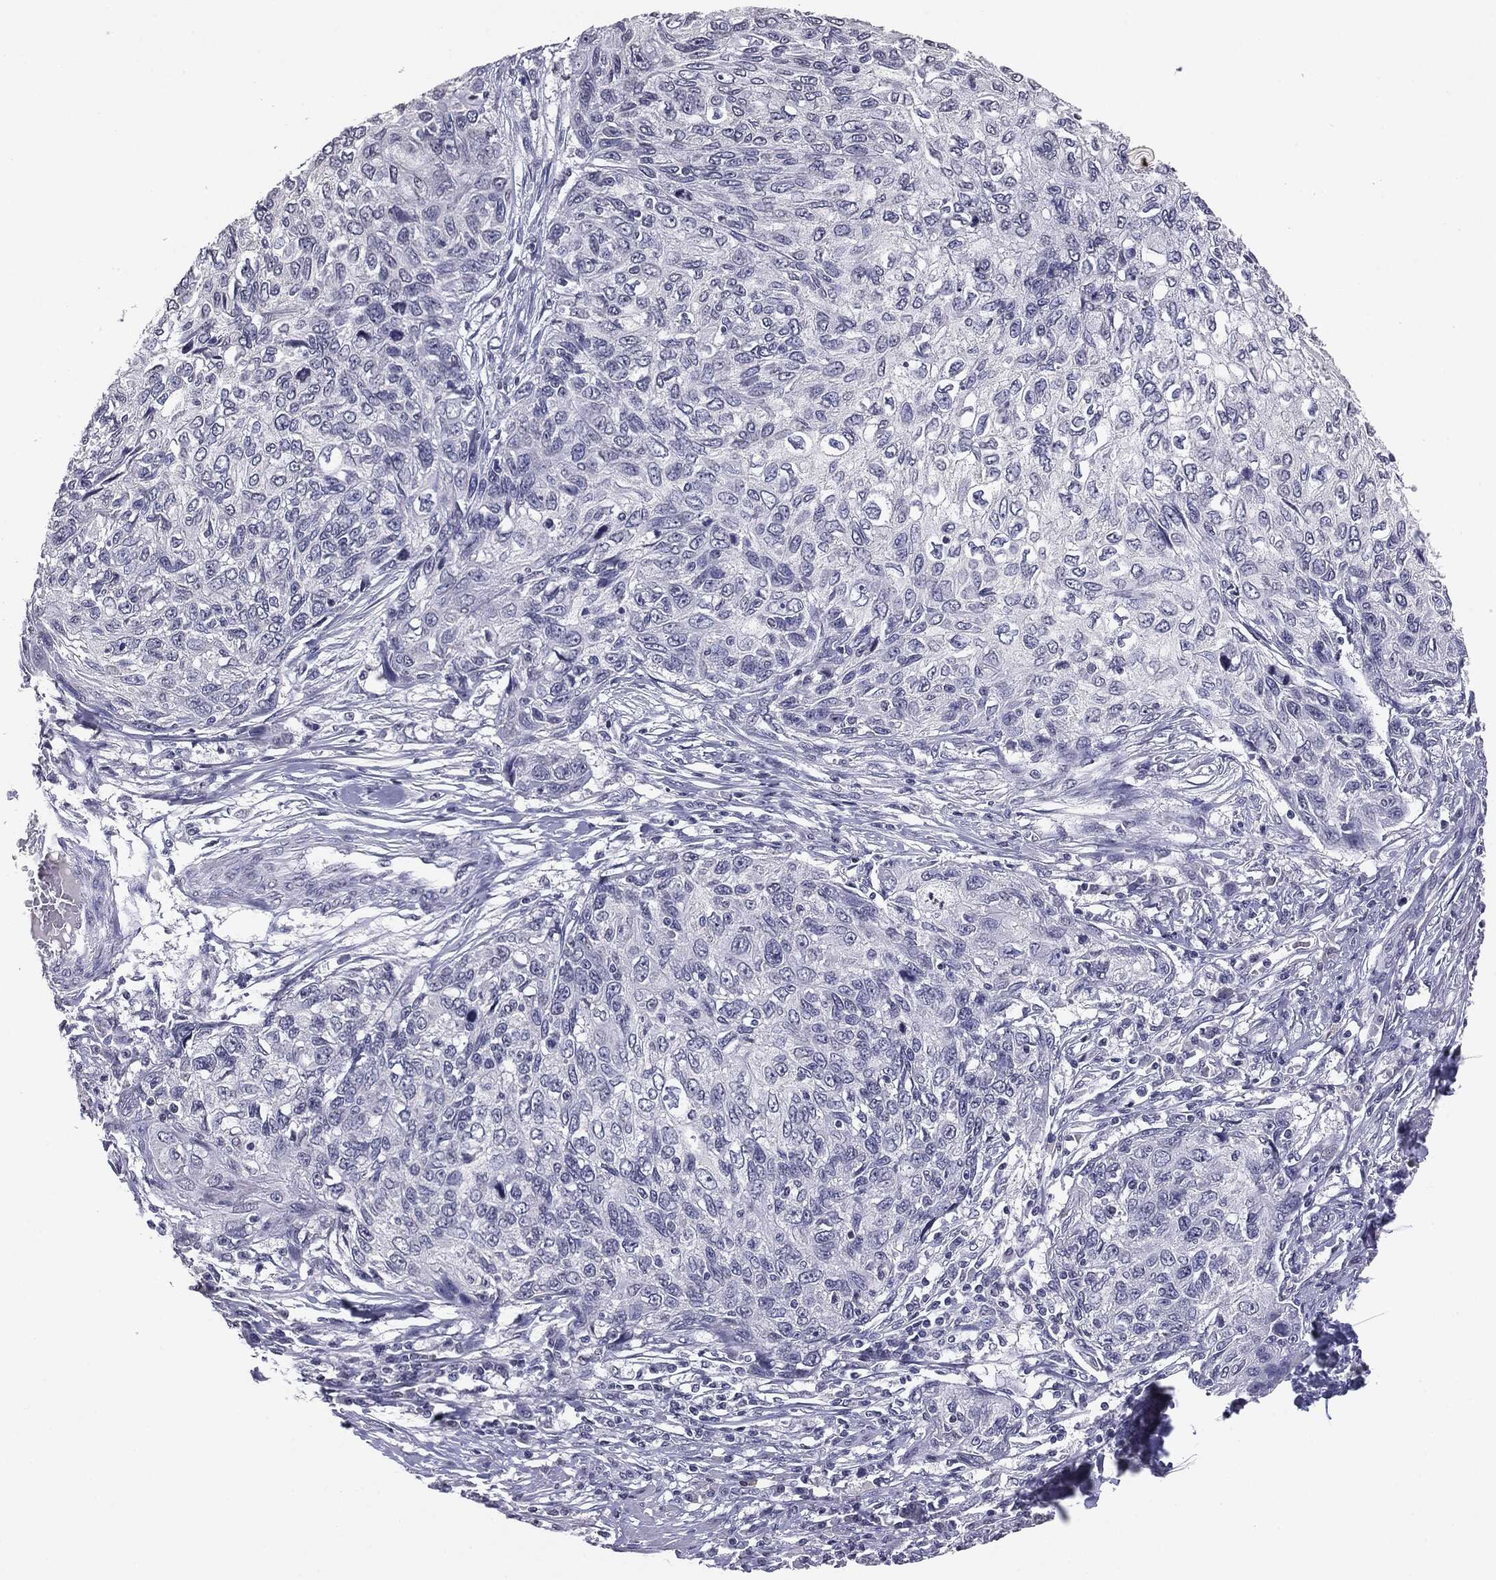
{"staining": {"intensity": "negative", "quantity": "none", "location": "none"}, "tissue": "skin cancer", "cell_type": "Tumor cells", "image_type": "cancer", "snomed": [{"axis": "morphology", "description": "Squamous cell carcinoma, NOS"}, {"axis": "topography", "description": "Skin"}], "caption": "Immunohistochemical staining of human skin cancer shows no significant expression in tumor cells.", "gene": "SERPINB4", "patient": {"sex": "male", "age": 92}}